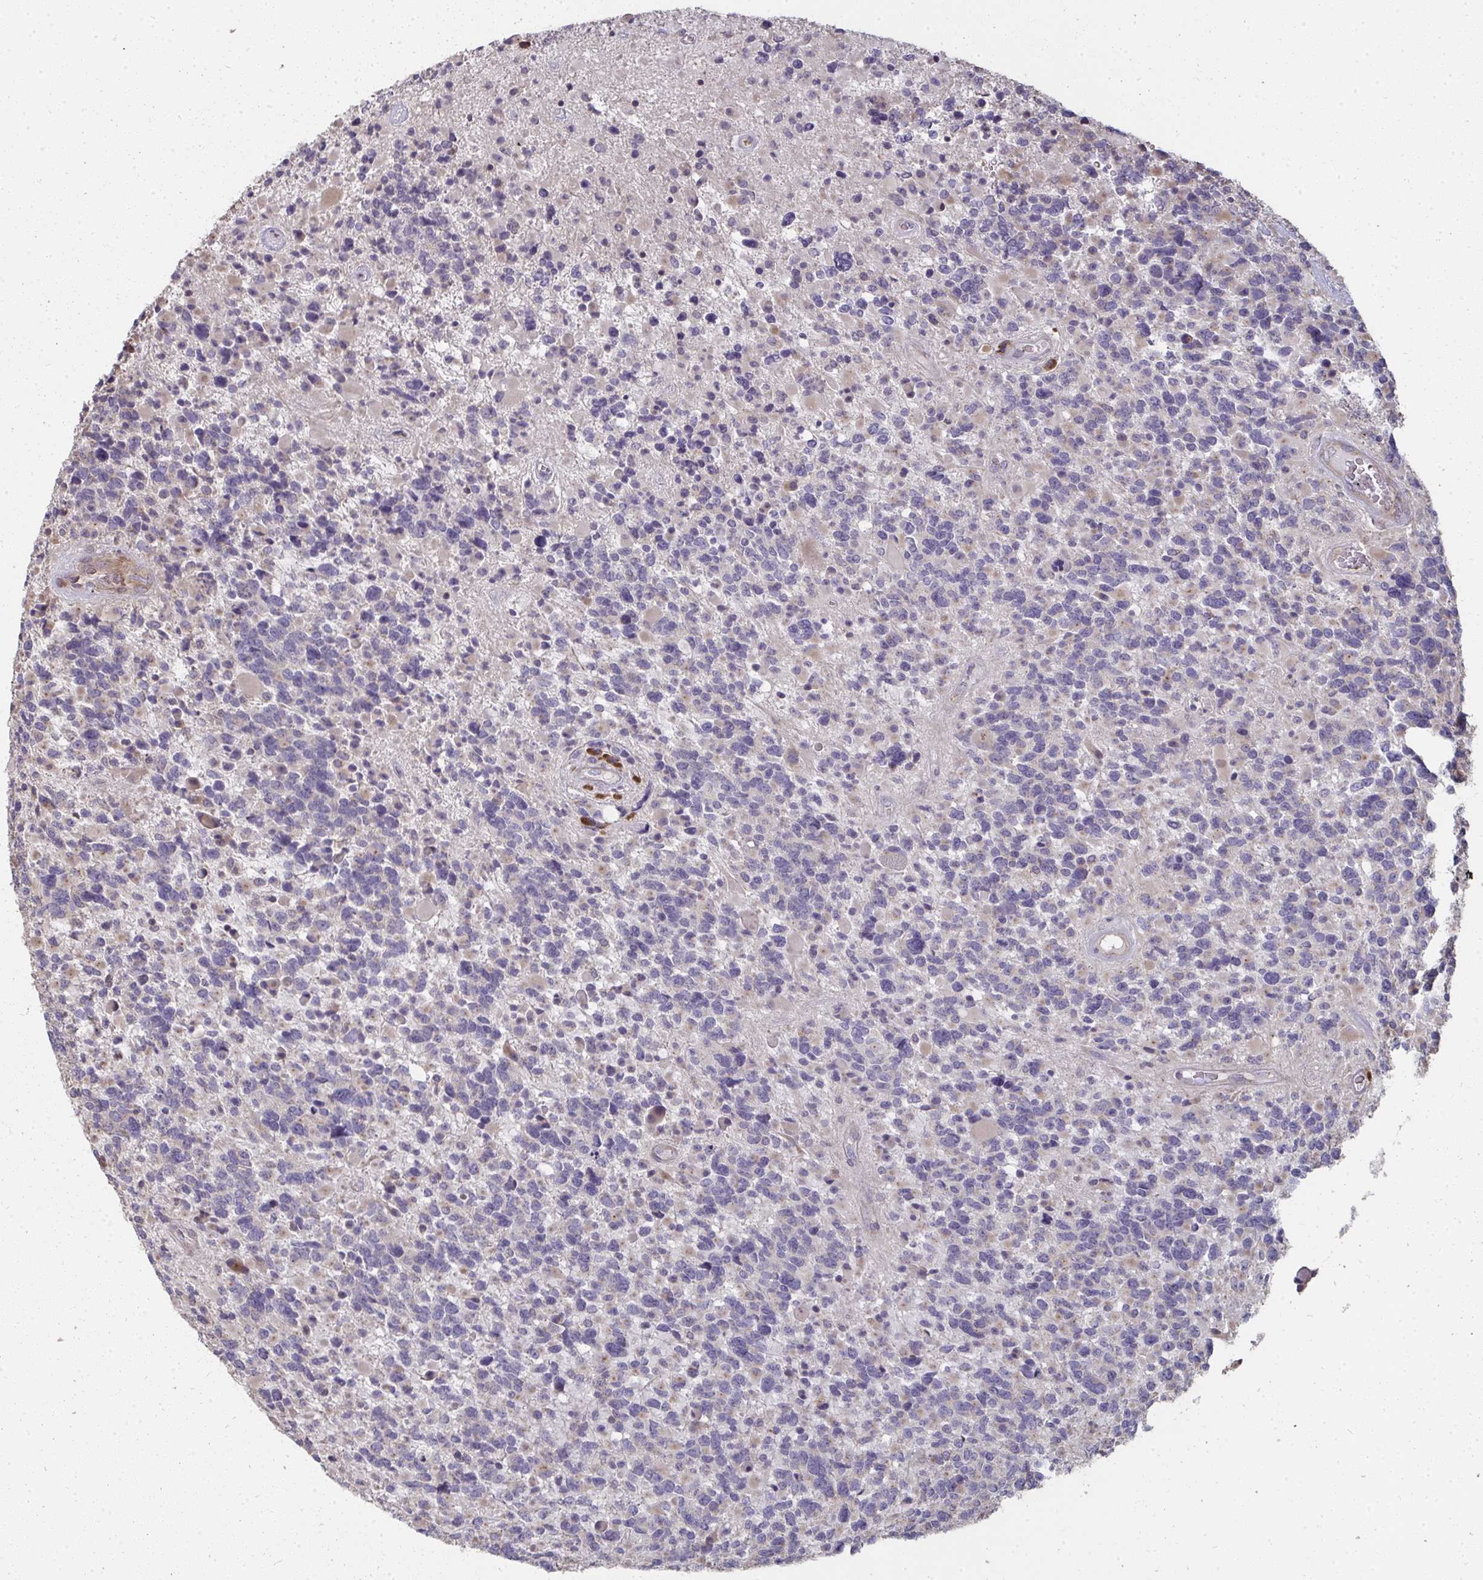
{"staining": {"intensity": "negative", "quantity": "none", "location": "none"}, "tissue": "glioma", "cell_type": "Tumor cells", "image_type": "cancer", "snomed": [{"axis": "morphology", "description": "Glioma, malignant, High grade"}, {"axis": "topography", "description": "Brain"}], "caption": "Immunohistochemical staining of malignant glioma (high-grade) displays no significant staining in tumor cells. (Brightfield microscopy of DAB IHC at high magnification).", "gene": "ZFYVE28", "patient": {"sex": "female", "age": 40}}